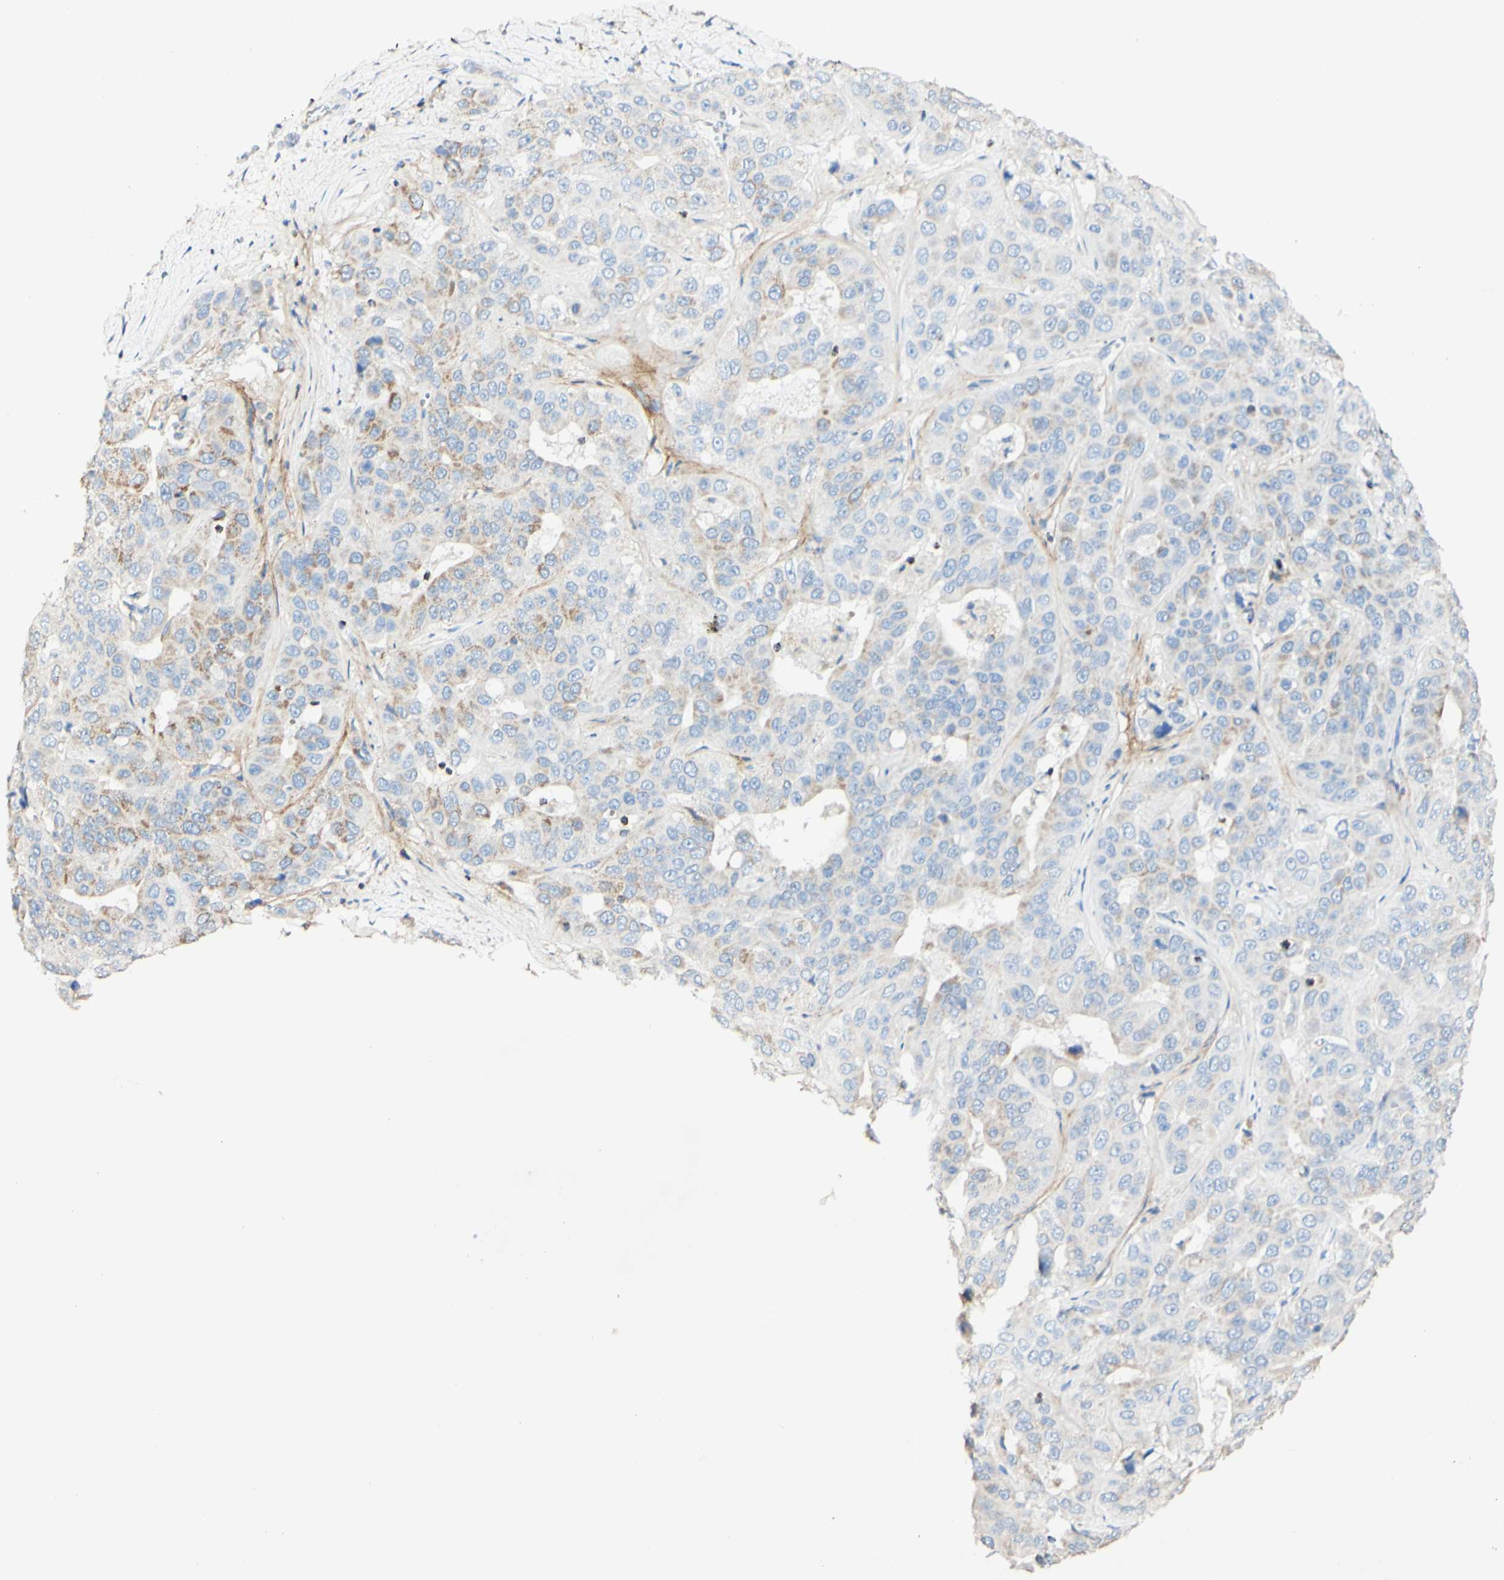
{"staining": {"intensity": "negative", "quantity": "none", "location": "none"}, "tissue": "liver cancer", "cell_type": "Tumor cells", "image_type": "cancer", "snomed": [{"axis": "morphology", "description": "Cholangiocarcinoma"}, {"axis": "topography", "description": "Liver"}], "caption": "This is an IHC photomicrograph of human cholangiocarcinoma (liver). There is no expression in tumor cells.", "gene": "OXCT1", "patient": {"sex": "female", "age": 52}}